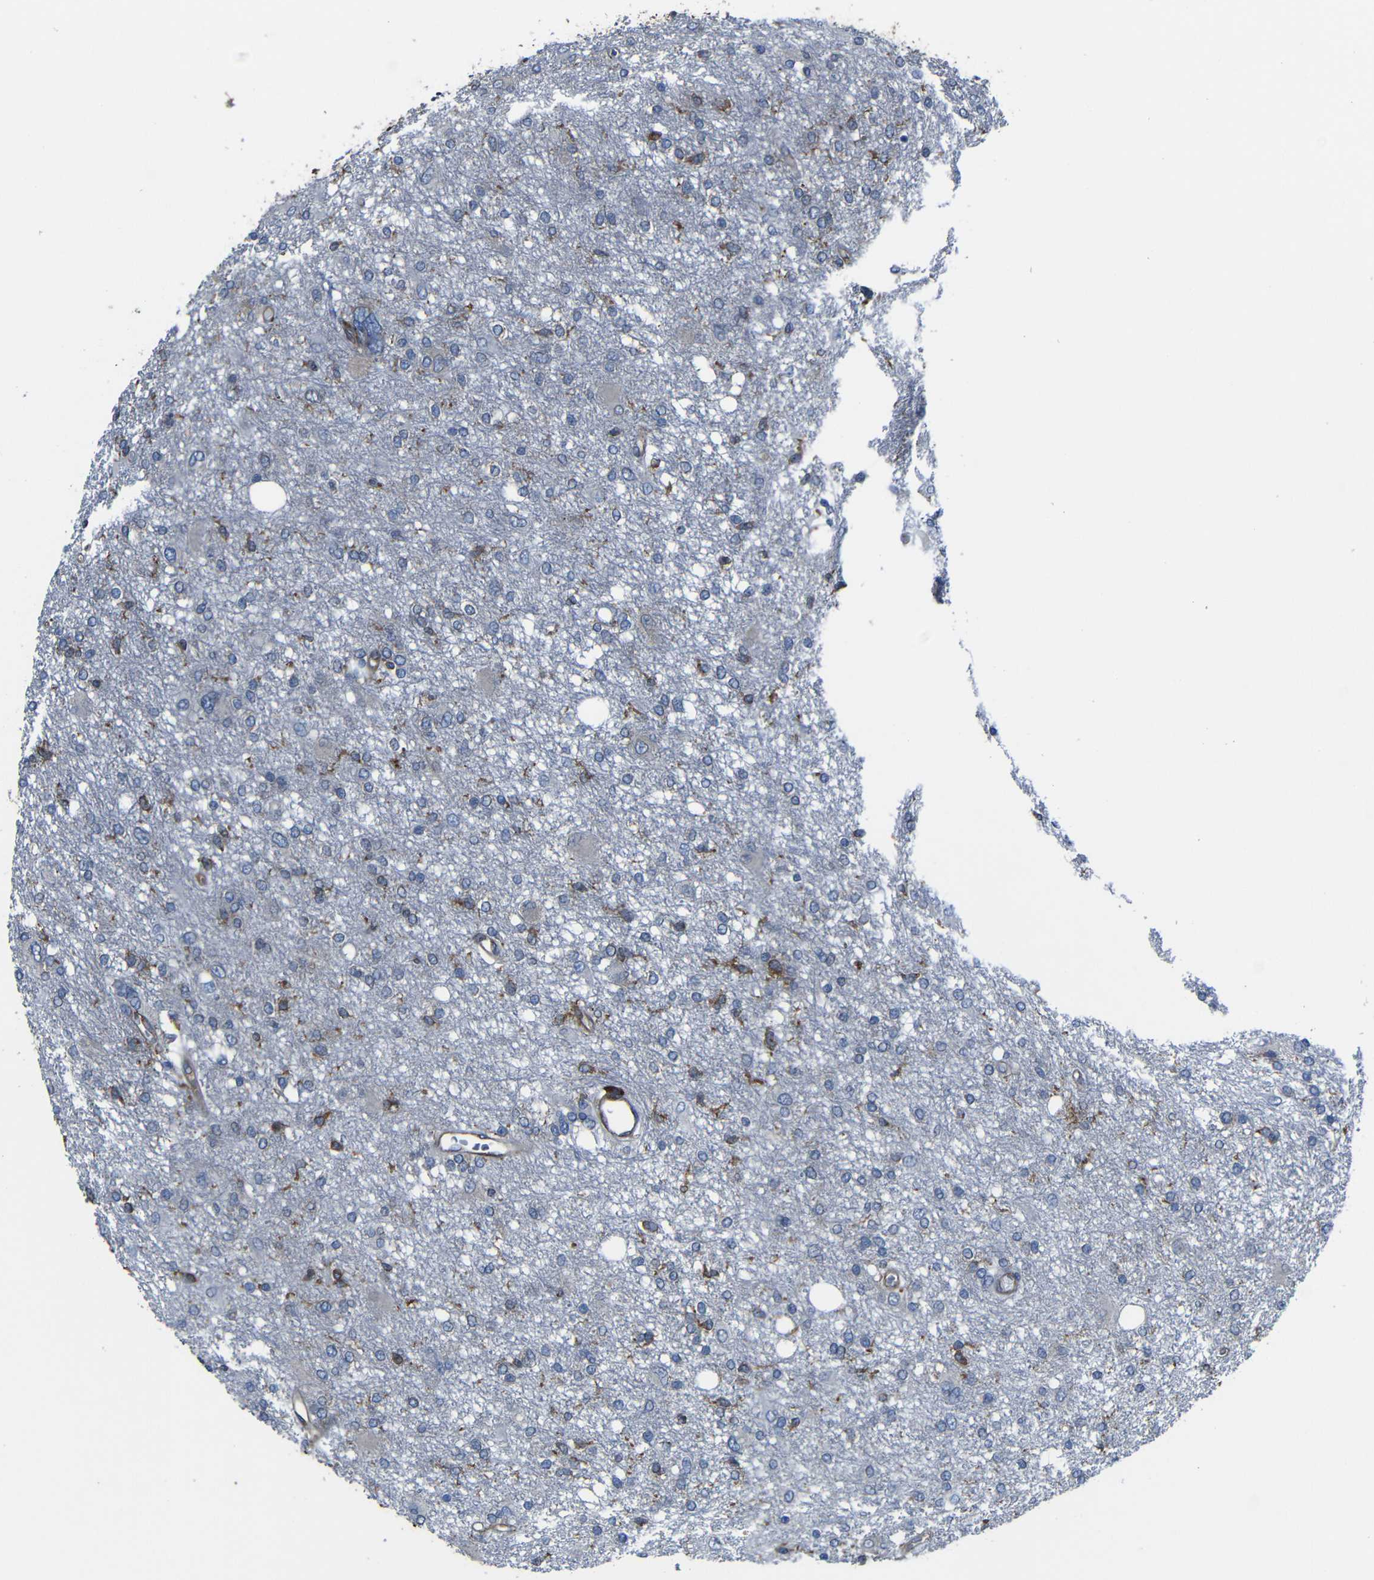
{"staining": {"intensity": "moderate", "quantity": "<25%", "location": "cytoplasmic/membranous"}, "tissue": "glioma", "cell_type": "Tumor cells", "image_type": "cancer", "snomed": [{"axis": "morphology", "description": "Glioma, malignant, High grade"}, {"axis": "topography", "description": "Brain"}], "caption": "Glioma was stained to show a protein in brown. There is low levels of moderate cytoplasmic/membranous positivity in approximately <25% of tumor cells. (DAB IHC with brightfield microscopy, high magnification).", "gene": "ARHGEF1", "patient": {"sex": "female", "age": 59}}